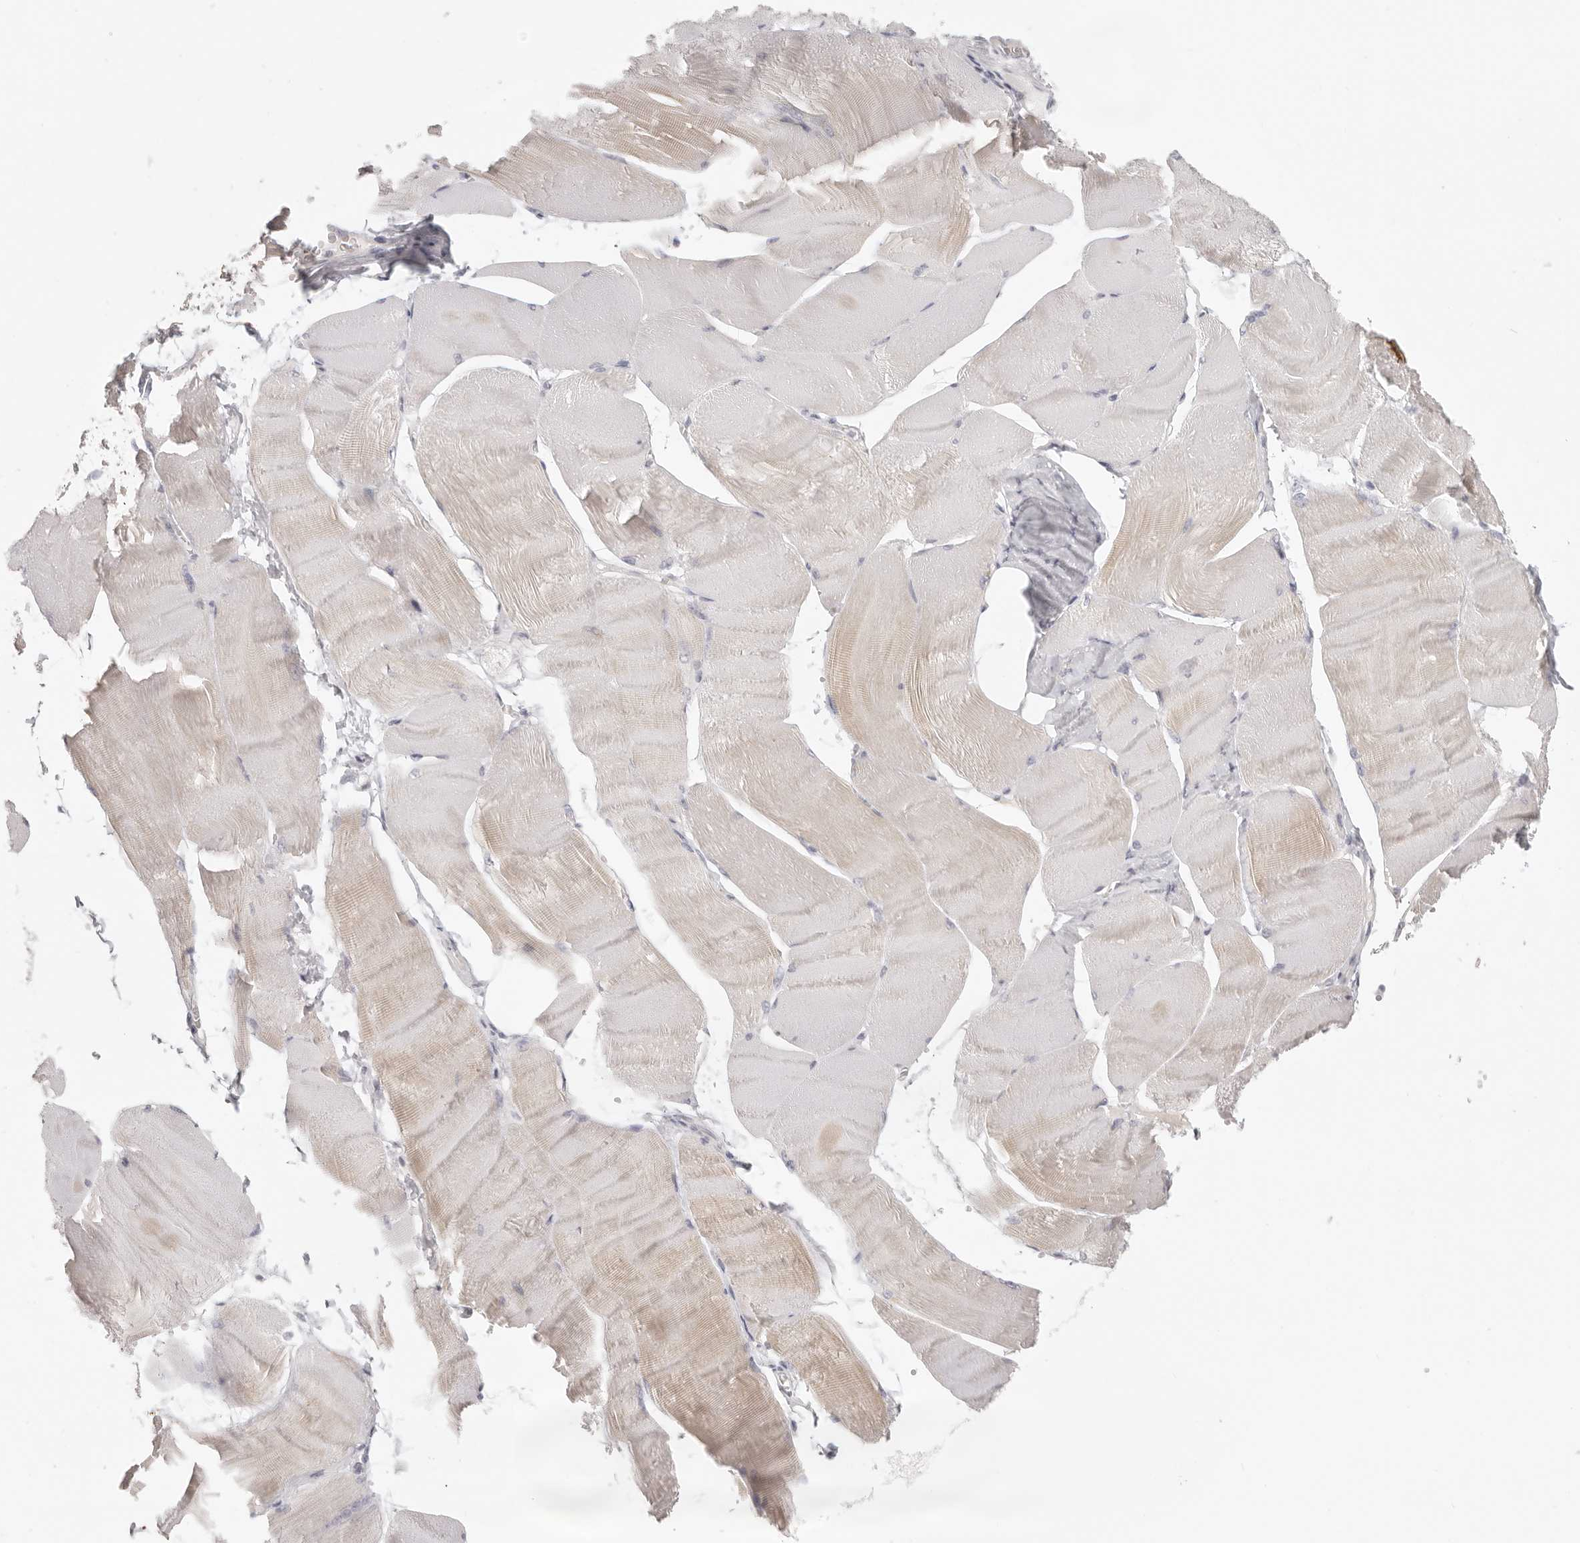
{"staining": {"intensity": "weak", "quantity": "25%-75%", "location": "cytoplasmic/membranous"}, "tissue": "skeletal muscle", "cell_type": "Myocytes", "image_type": "normal", "snomed": [{"axis": "morphology", "description": "Normal tissue, NOS"}, {"axis": "morphology", "description": "Basal cell carcinoma"}, {"axis": "topography", "description": "Skeletal muscle"}], "caption": "Myocytes exhibit weak cytoplasmic/membranous expression in about 25%-75% of cells in benign skeletal muscle. The protein of interest is shown in brown color, while the nuclei are stained blue.", "gene": "RXFP1", "patient": {"sex": "female", "age": 64}}